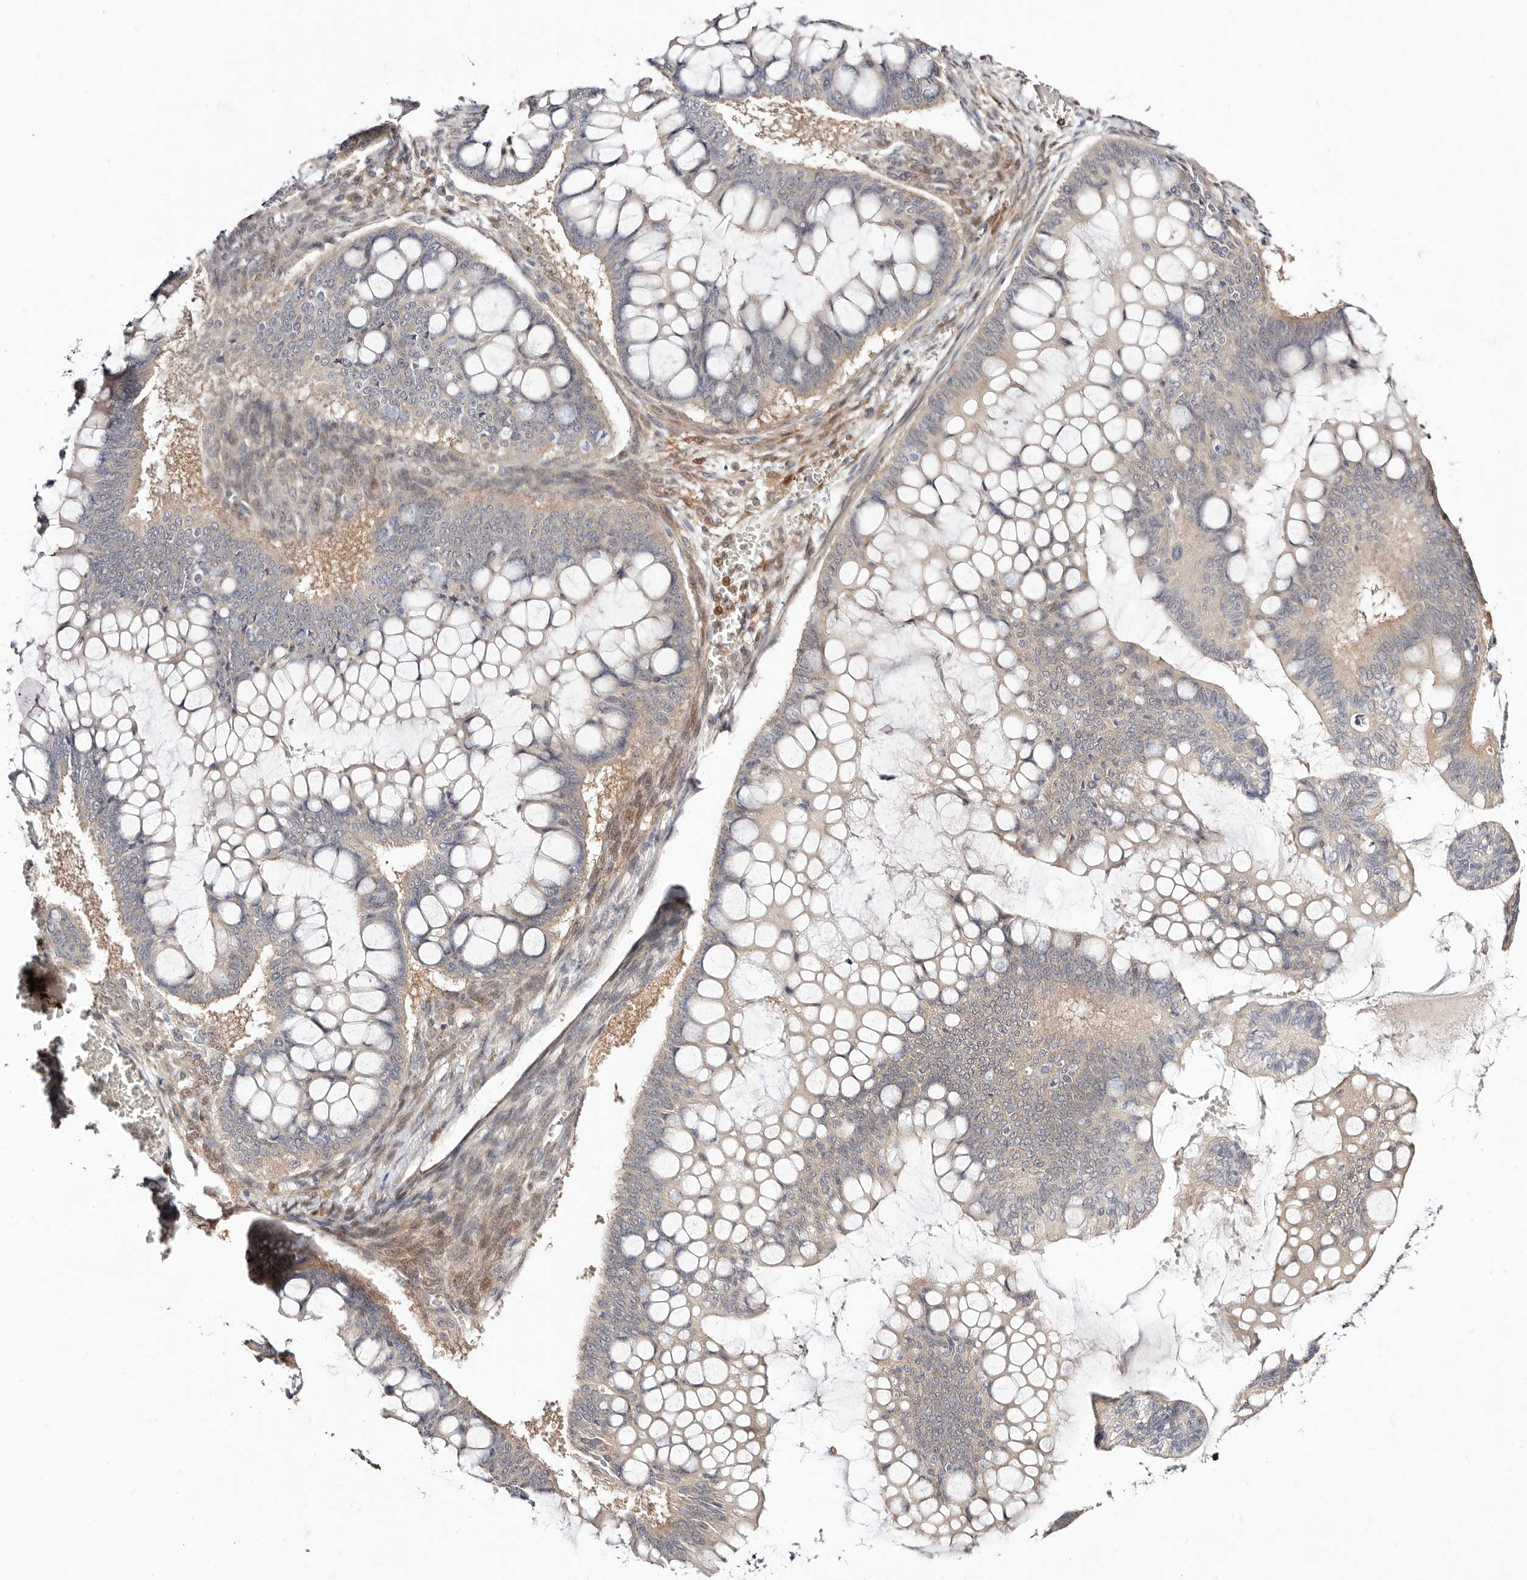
{"staining": {"intensity": "negative", "quantity": "none", "location": "none"}, "tissue": "ovarian cancer", "cell_type": "Tumor cells", "image_type": "cancer", "snomed": [{"axis": "morphology", "description": "Cystadenocarcinoma, mucinous, NOS"}, {"axis": "topography", "description": "Ovary"}], "caption": "Tumor cells are negative for brown protein staining in ovarian cancer (mucinous cystadenocarcinoma).", "gene": "STAT5A", "patient": {"sex": "female", "age": 73}}